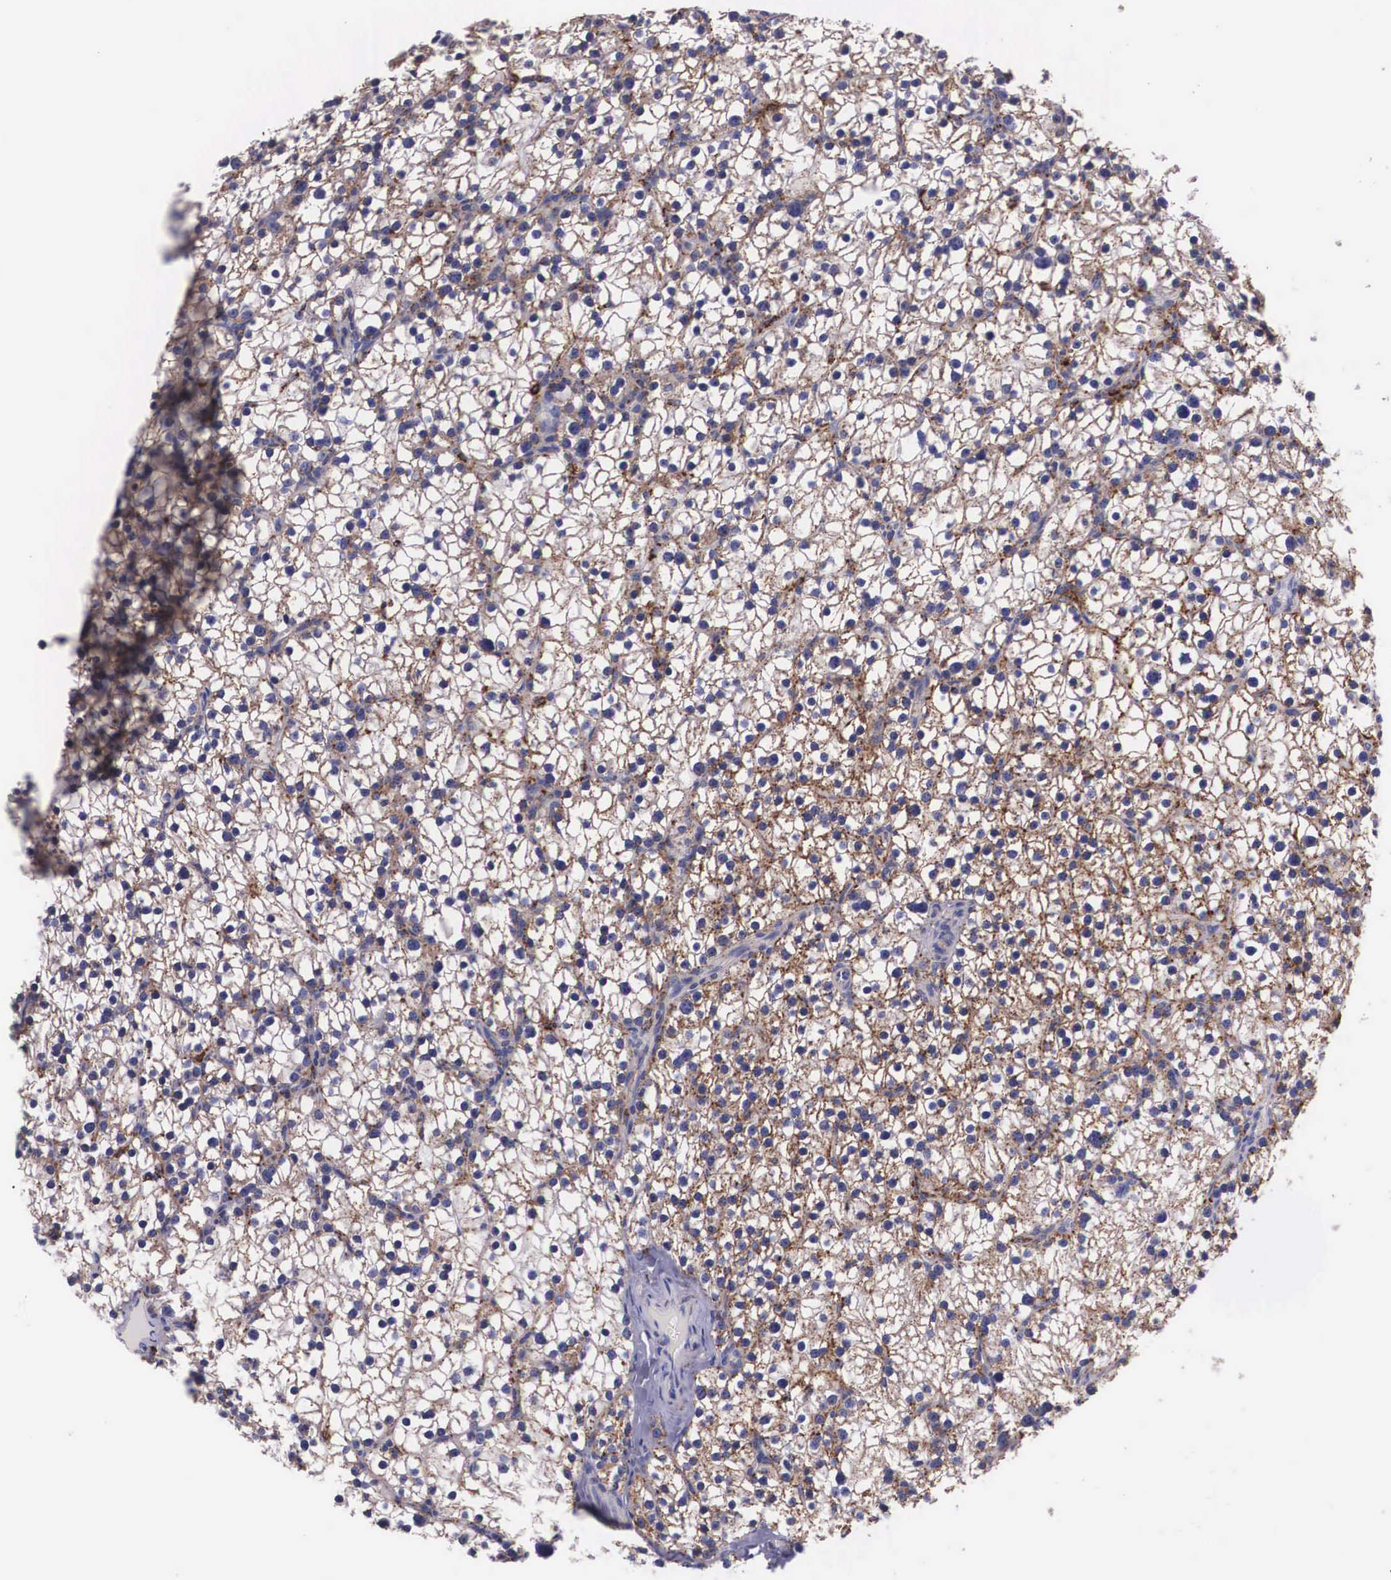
{"staining": {"intensity": "weak", "quantity": "25%-75%", "location": "cytoplasmic/membranous"}, "tissue": "parathyroid gland", "cell_type": "Glandular cells", "image_type": "normal", "snomed": [{"axis": "morphology", "description": "Normal tissue, NOS"}, {"axis": "topography", "description": "Parathyroid gland"}], "caption": "Immunohistochemistry (IHC) of benign parathyroid gland displays low levels of weak cytoplasmic/membranous expression in approximately 25%-75% of glandular cells. (DAB IHC, brown staining for protein, blue staining for nuclei).", "gene": "NAGA", "patient": {"sex": "female", "age": 54}}